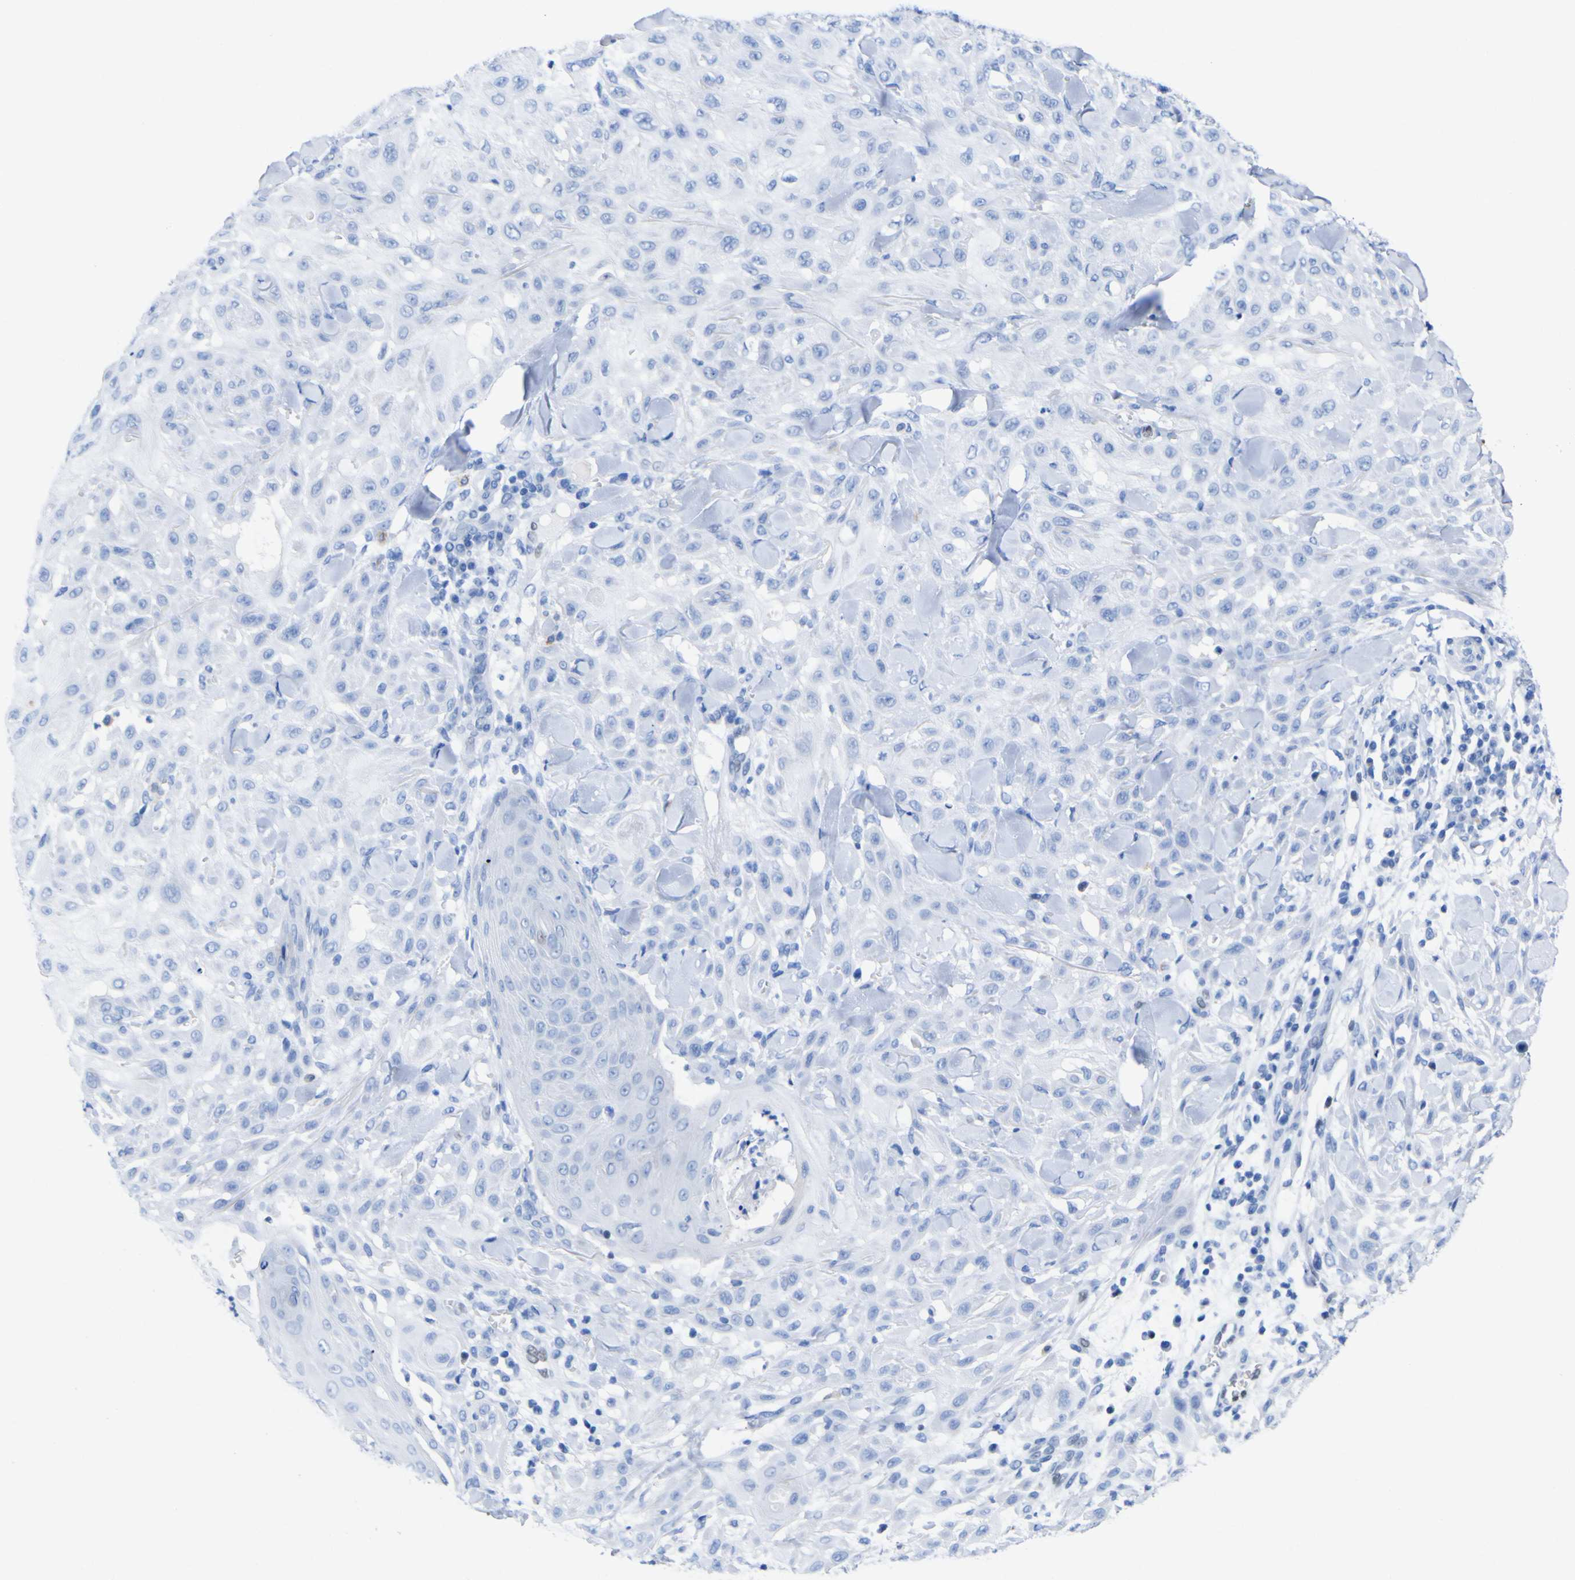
{"staining": {"intensity": "weak", "quantity": "<25%", "location": "nuclear"}, "tissue": "skin cancer", "cell_type": "Tumor cells", "image_type": "cancer", "snomed": [{"axis": "morphology", "description": "Squamous cell carcinoma, NOS"}, {"axis": "topography", "description": "Skin"}], "caption": "Immunohistochemistry (IHC) histopathology image of skin cancer (squamous cell carcinoma) stained for a protein (brown), which reveals no positivity in tumor cells. The staining was performed using DAB (3,3'-diaminobenzidine) to visualize the protein expression in brown, while the nuclei were stained in blue with hematoxylin (Magnification: 20x).", "gene": "DACH1", "patient": {"sex": "male", "age": 24}}